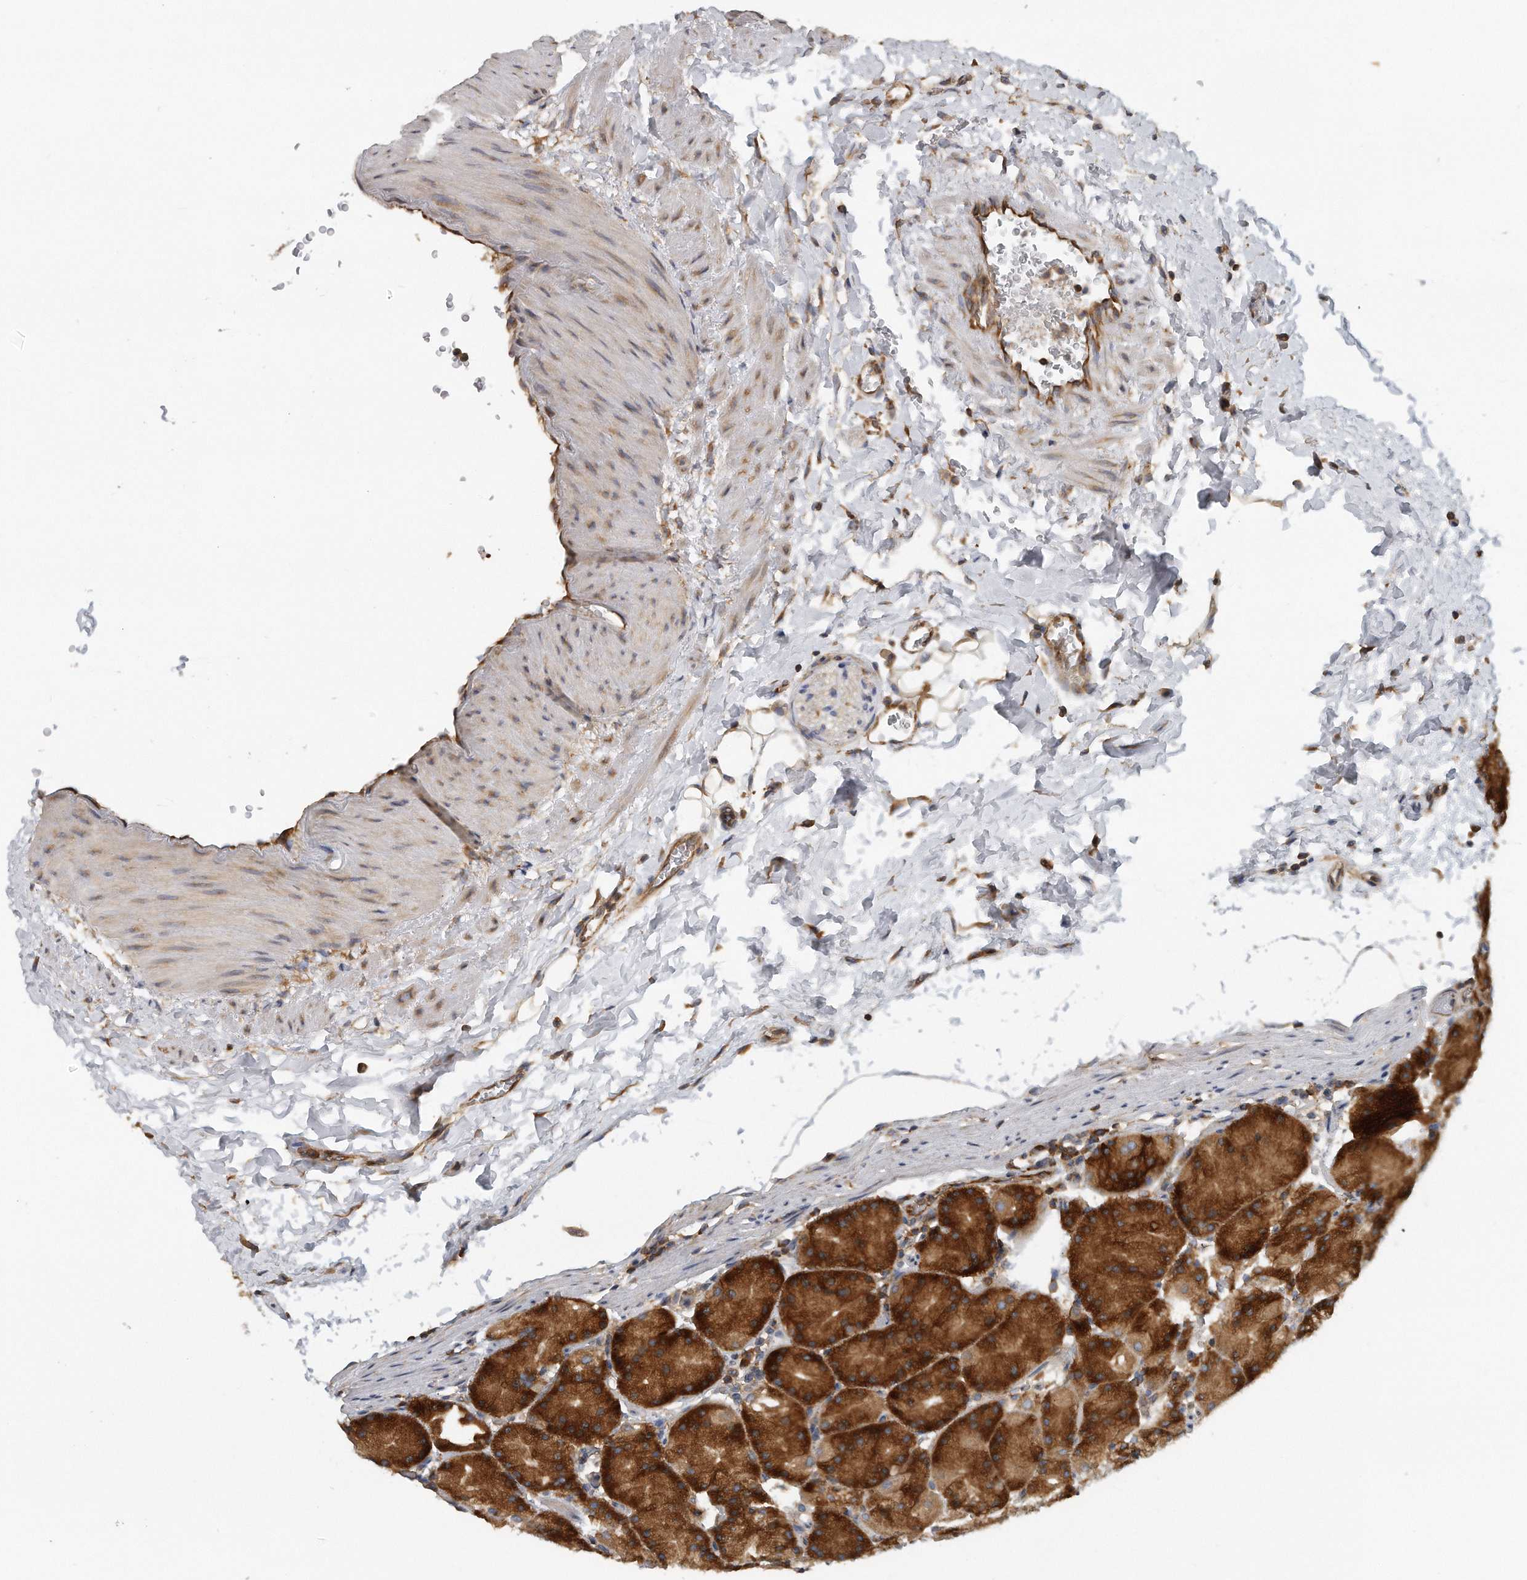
{"staining": {"intensity": "strong", "quantity": ">75%", "location": "cytoplasmic/membranous"}, "tissue": "stomach", "cell_type": "Glandular cells", "image_type": "normal", "snomed": [{"axis": "morphology", "description": "Normal tissue, NOS"}, {"axis": "topography", "description": "Stomach, upper"}, {"axis": "topography", "description": "Stomach"}], "caption": "Stomach stained with DAB (3,3'-diaminobenzidine) IHC displays high levels of strong cytoplasmic/membranous staining in approximately >75% of glandular cells.", "gene": "EIF3I", "patient": {"sex": "male", "age": 48}}